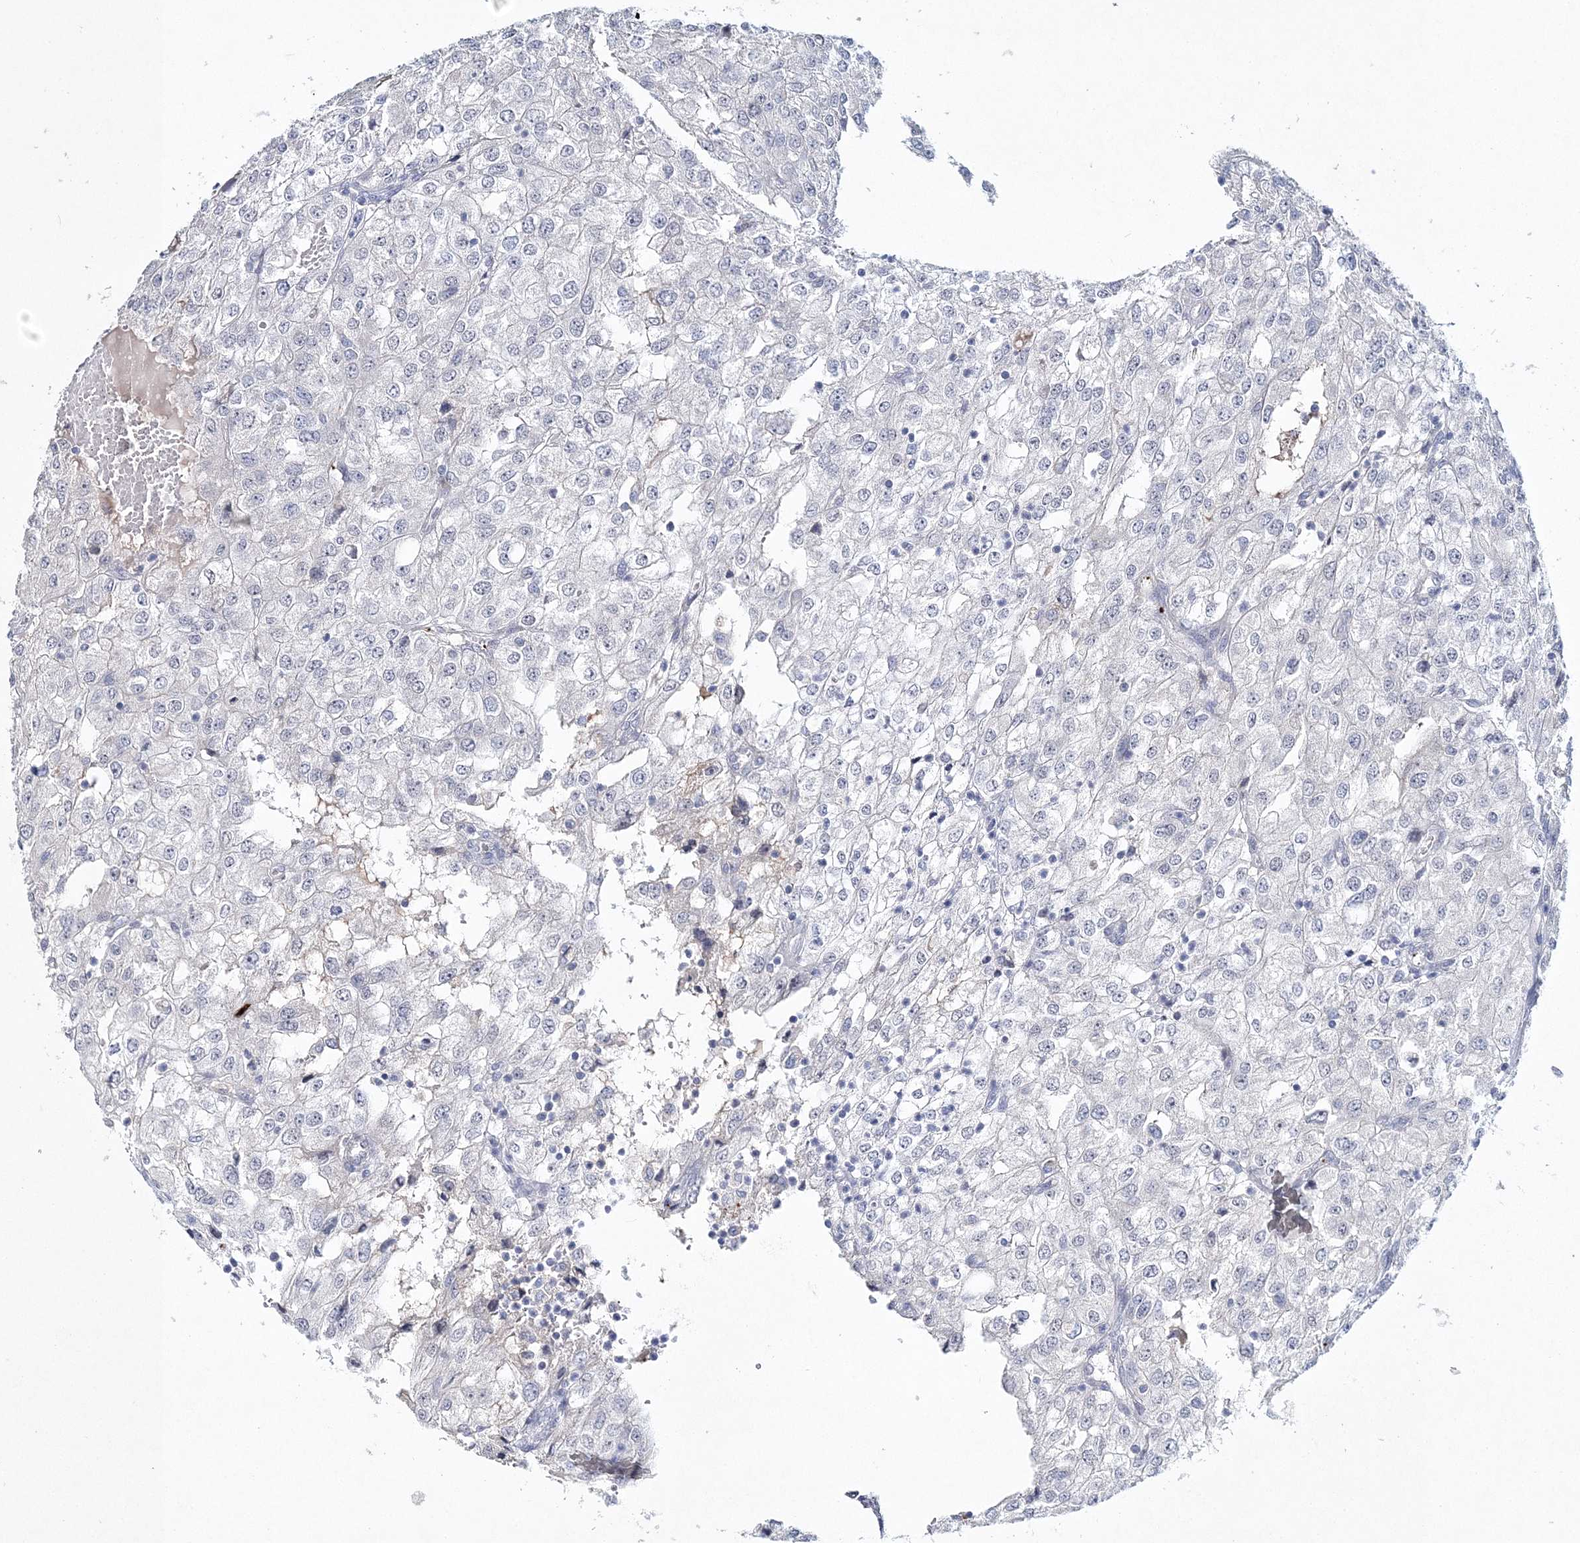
{"staining": {"intensity": "negative", "quantity": "none", "location": "none"}, "tissue": "renal cancer", "cell_type": "Tumor cells", "image_type": "cancer", "snomed": [{"axis": "morphology", "description": "Adenocarcinoma, NOS"}, {"axis": "topography", "description": "Kidney"}], "caption": "This is an IHC micrograph of human renal cancer (adenocarcinoma). There is no expression in tumor cells.", "gene": "MYOZ2", "patient": {"sex": "female", "age": 54}}